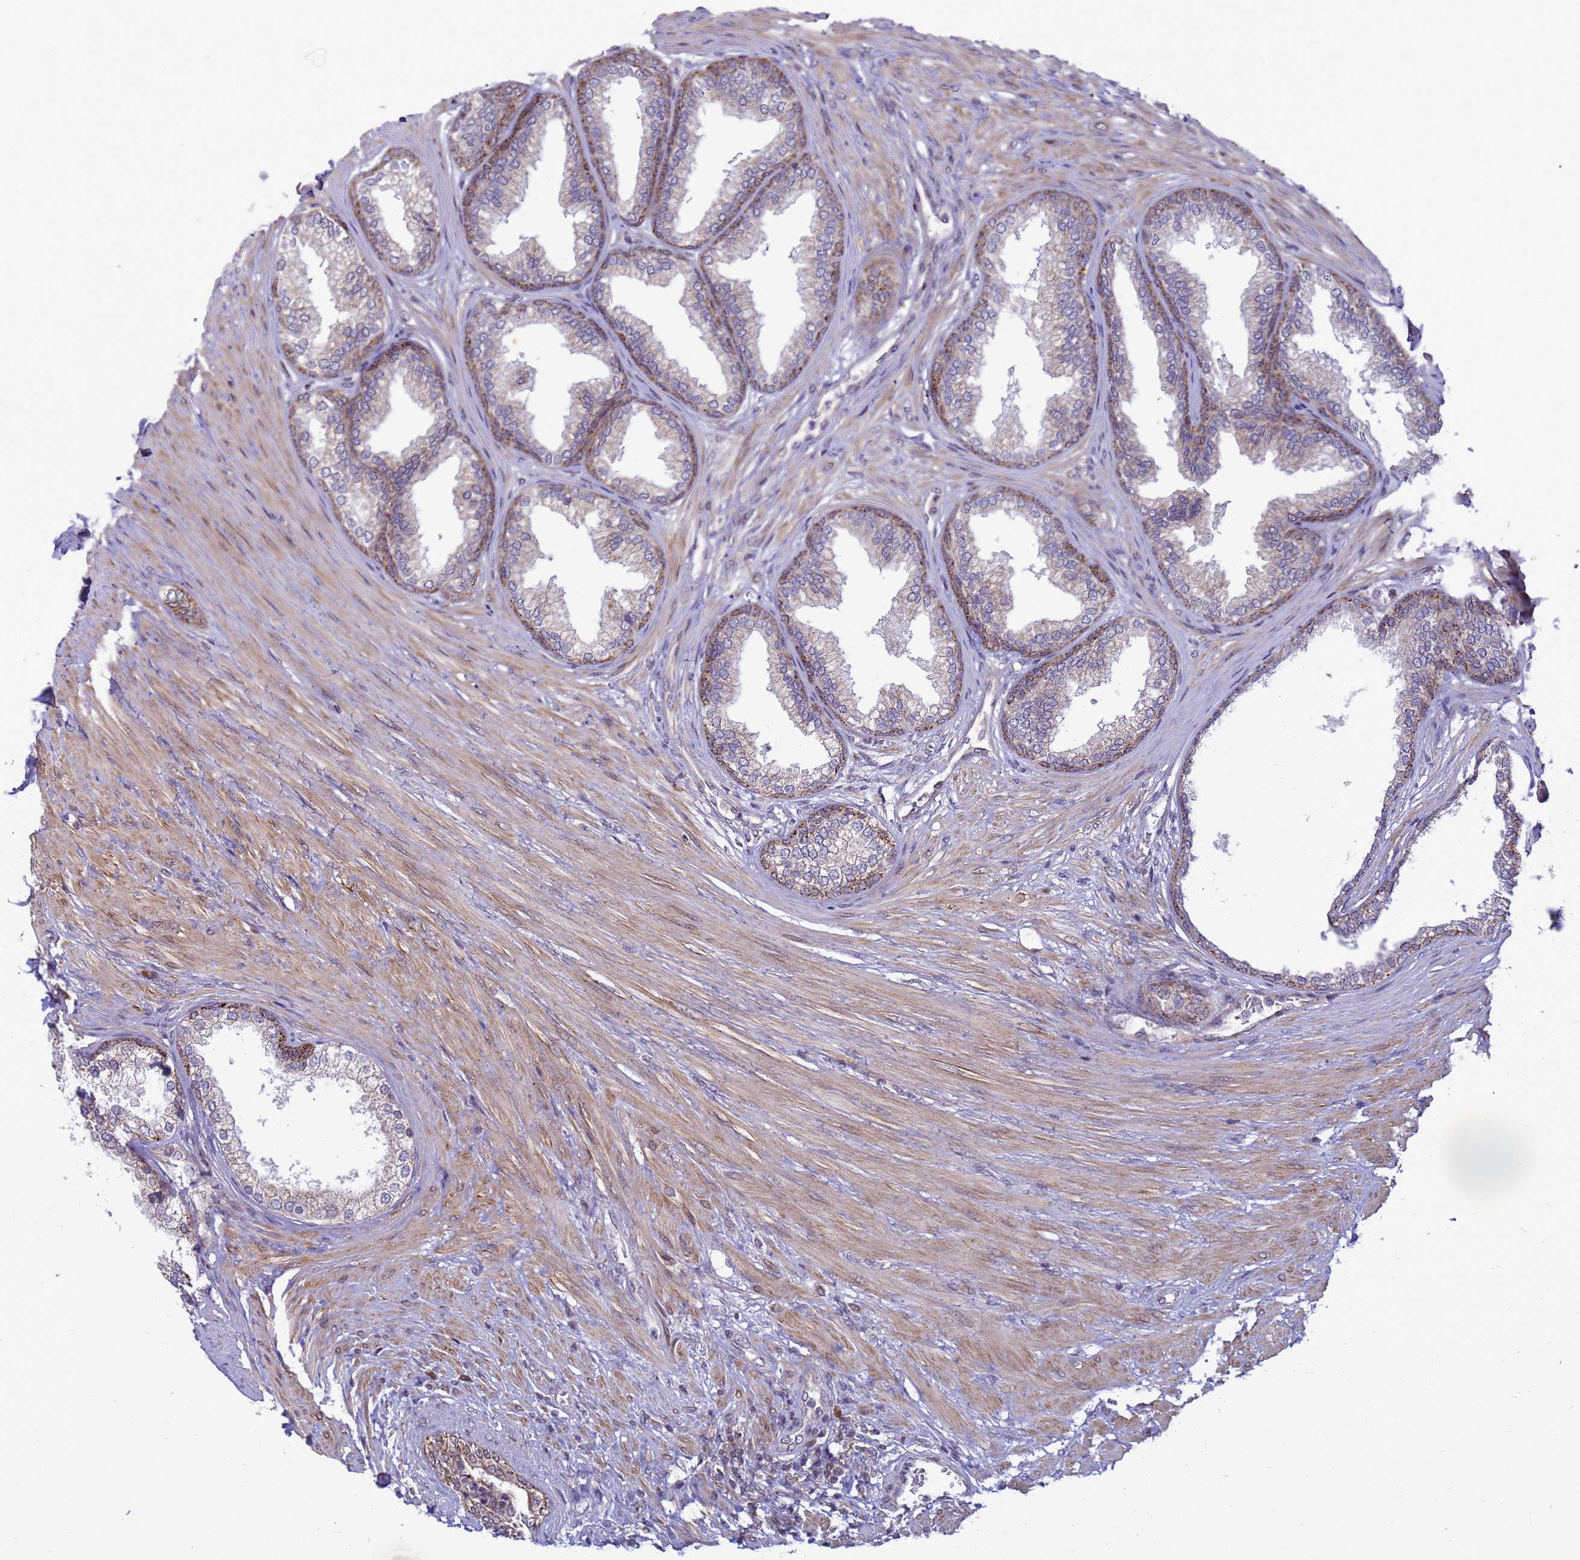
{"staining": {"intensity": "moderate", "quantity": "25%-75%", "location": "cytoplasmic/membranous"}, "tissue": "prostate", "cell_type": "Glandular cells", "image_type": "normal", "snomed": [{"axis": "morphology", "description": "Normal tissue, NOS"}, {"axis": "topography", "description": "Prostate"}], "caption": "Immunohistochemical staining of normal human prostate reveals 25%-75% levels of moderate cytoplasmic/membranous protein expression in about 25%-75% of glandular cells. The staining was performed using DAB (3,3'-diaminobenzidine), with brown indicating positive protein expression. Nuclei are stained blue with hematoxylin.", "gene": "C12orf43", "patient": {"sex": "male", "age": 76}}